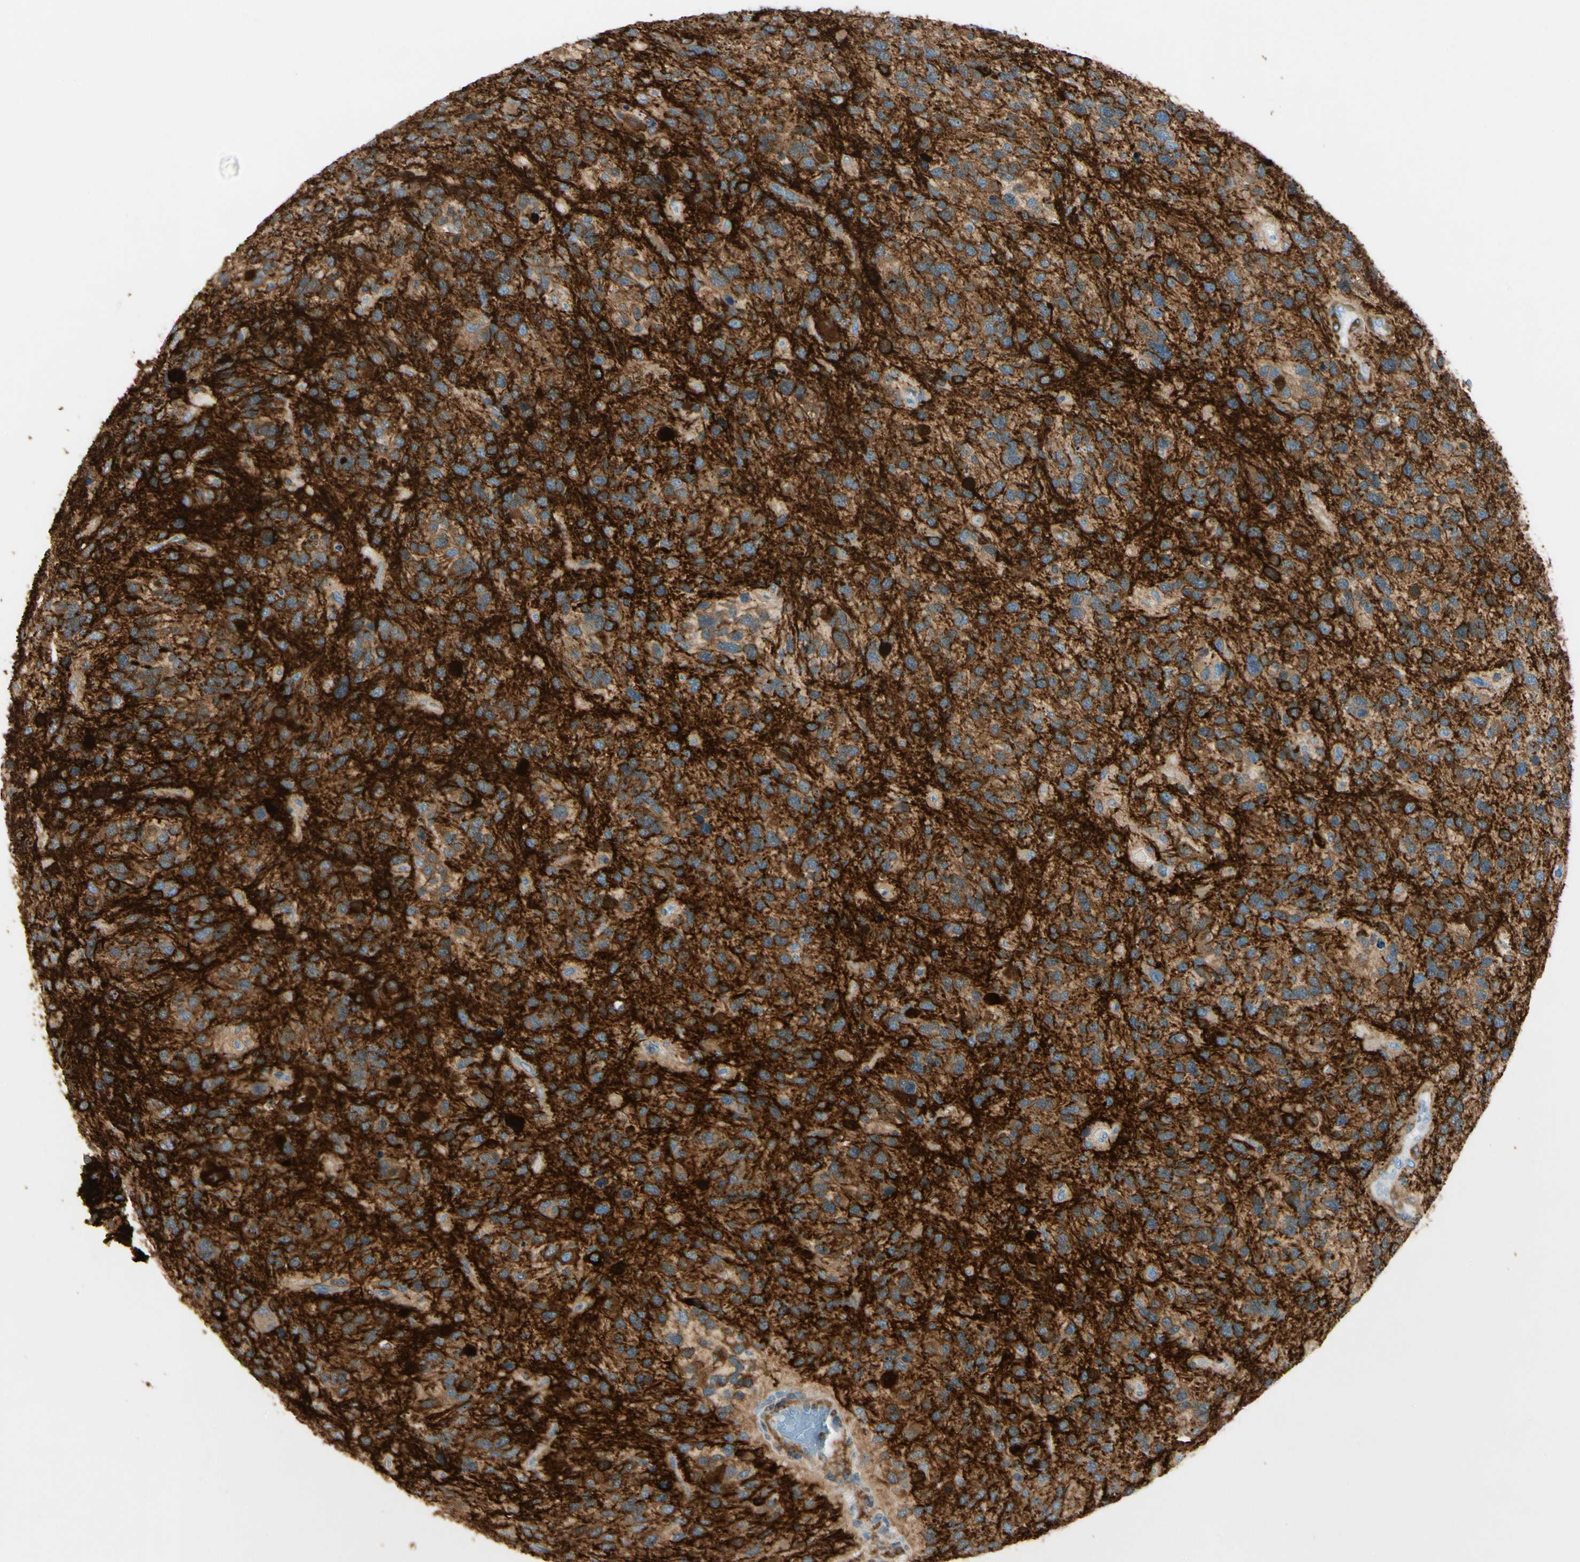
{"staining": {"intensity": "moderate", "quantity": ">75%", "location": "cytoplasmic/membranous"}, "tissue": "glioma", "cell_type": "Tumor cells", "image_type": "cancer", "snomed": [{"axis": "morphology", "description": "Glioma, malignant, High grade"}, {"axis": "topography", "description": "Brain"}], "caption": "Immunohistochemical staining of human glioma demonstrates medium levels of moderate cytoplasmic/membranous protein staining in about >75% of tumor cells.", "gene": "AMPH", "patient": {"sex": "female", "age": 58}}